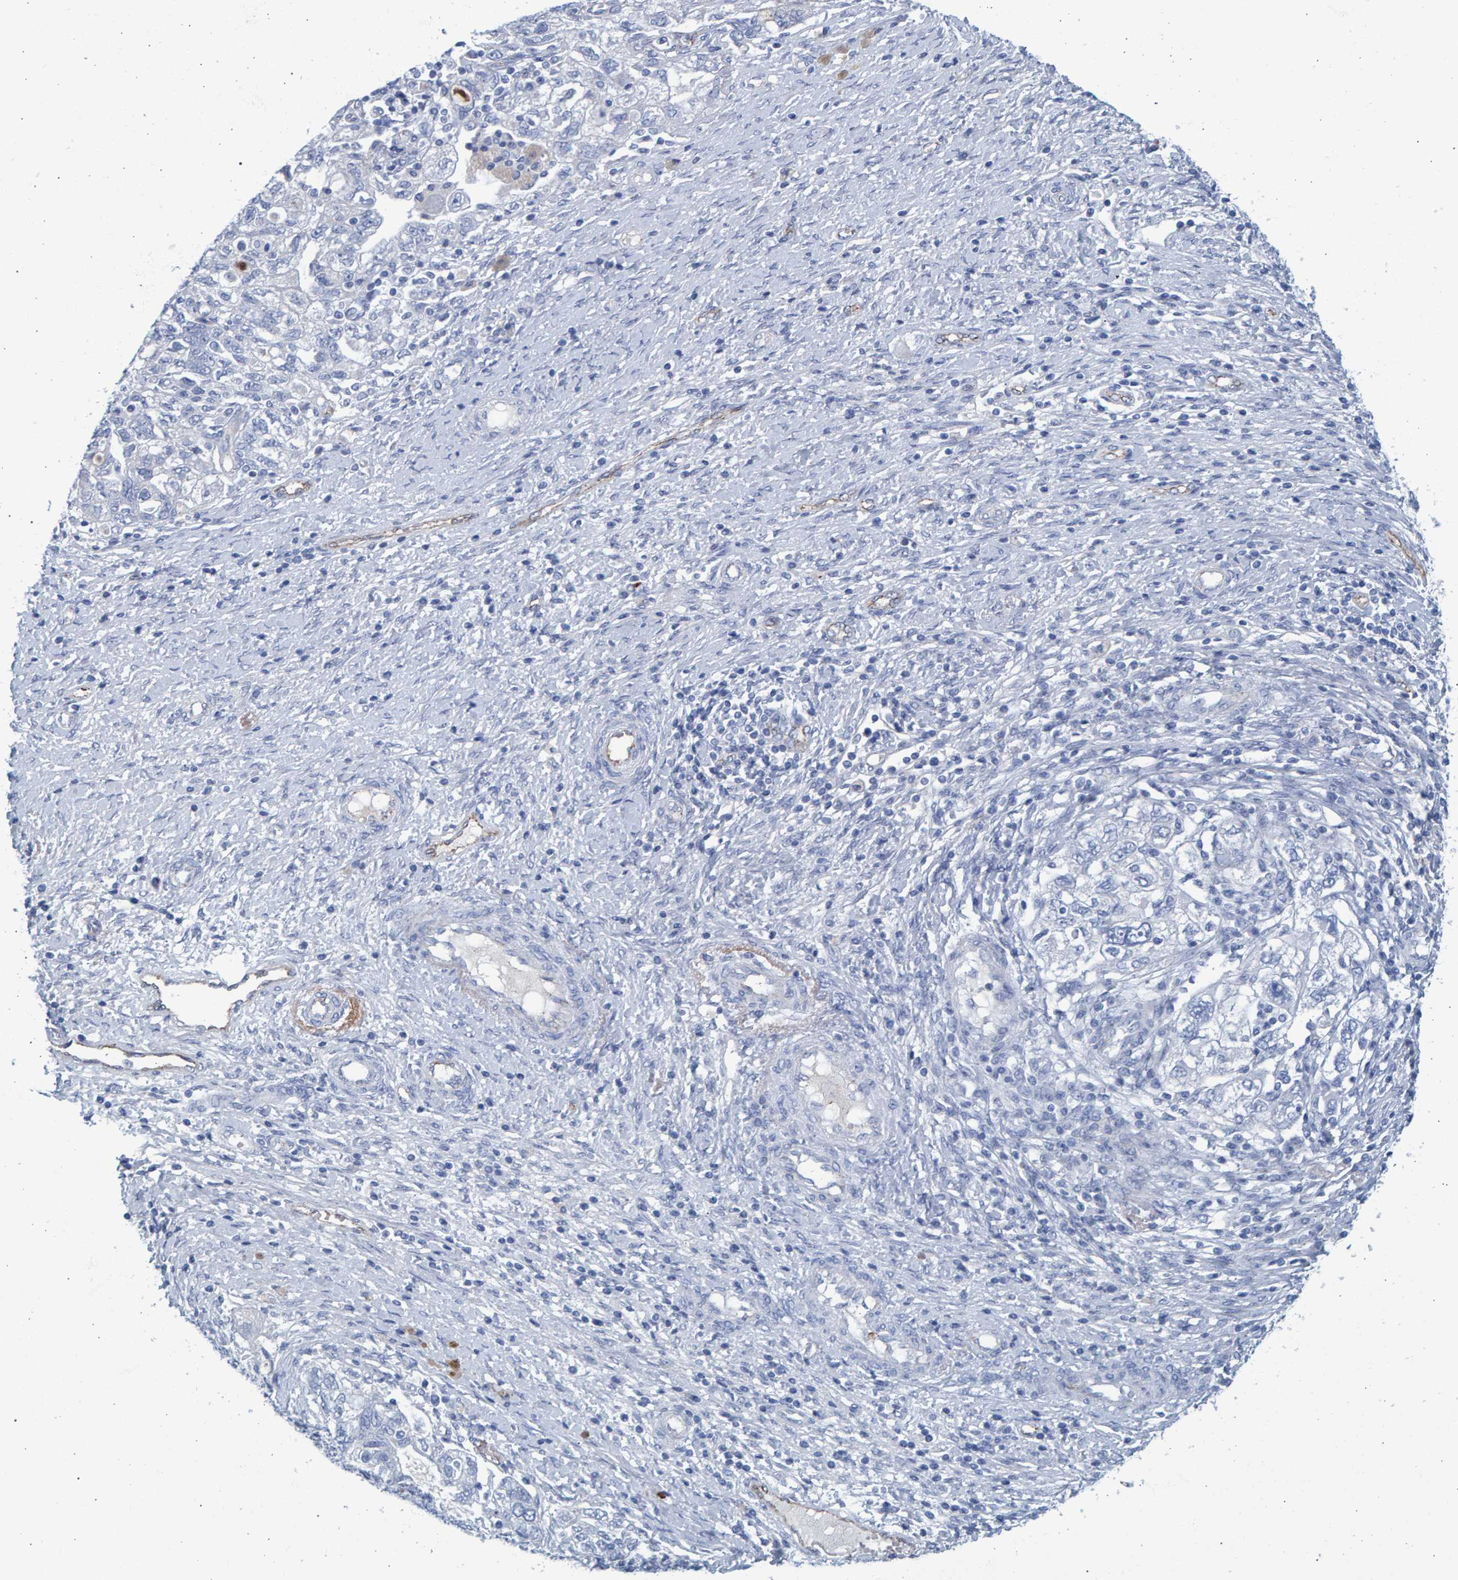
{"staining": {"intensity": "negative", "quantity": "none", "location": "none"}, "tissue": "ovarian cancer", "cell_type": "Tumor cells", "image_type": "cancer", "snomed": [{"axis": "morphology", "description": "Carcinoma, NOS"}, {"axis": "morphology", "description": "Cystadenocarcinoma, serous, NOS"}, {"axis": "topography", "description": "Ovary"}], "caption": "There is no significant expression in tumor cells of ovarian cancer (carcinoma). Nuclei are stained in blue.", "gene": "SLC34A3", "patient": {"sex": "female", "age": 69}}